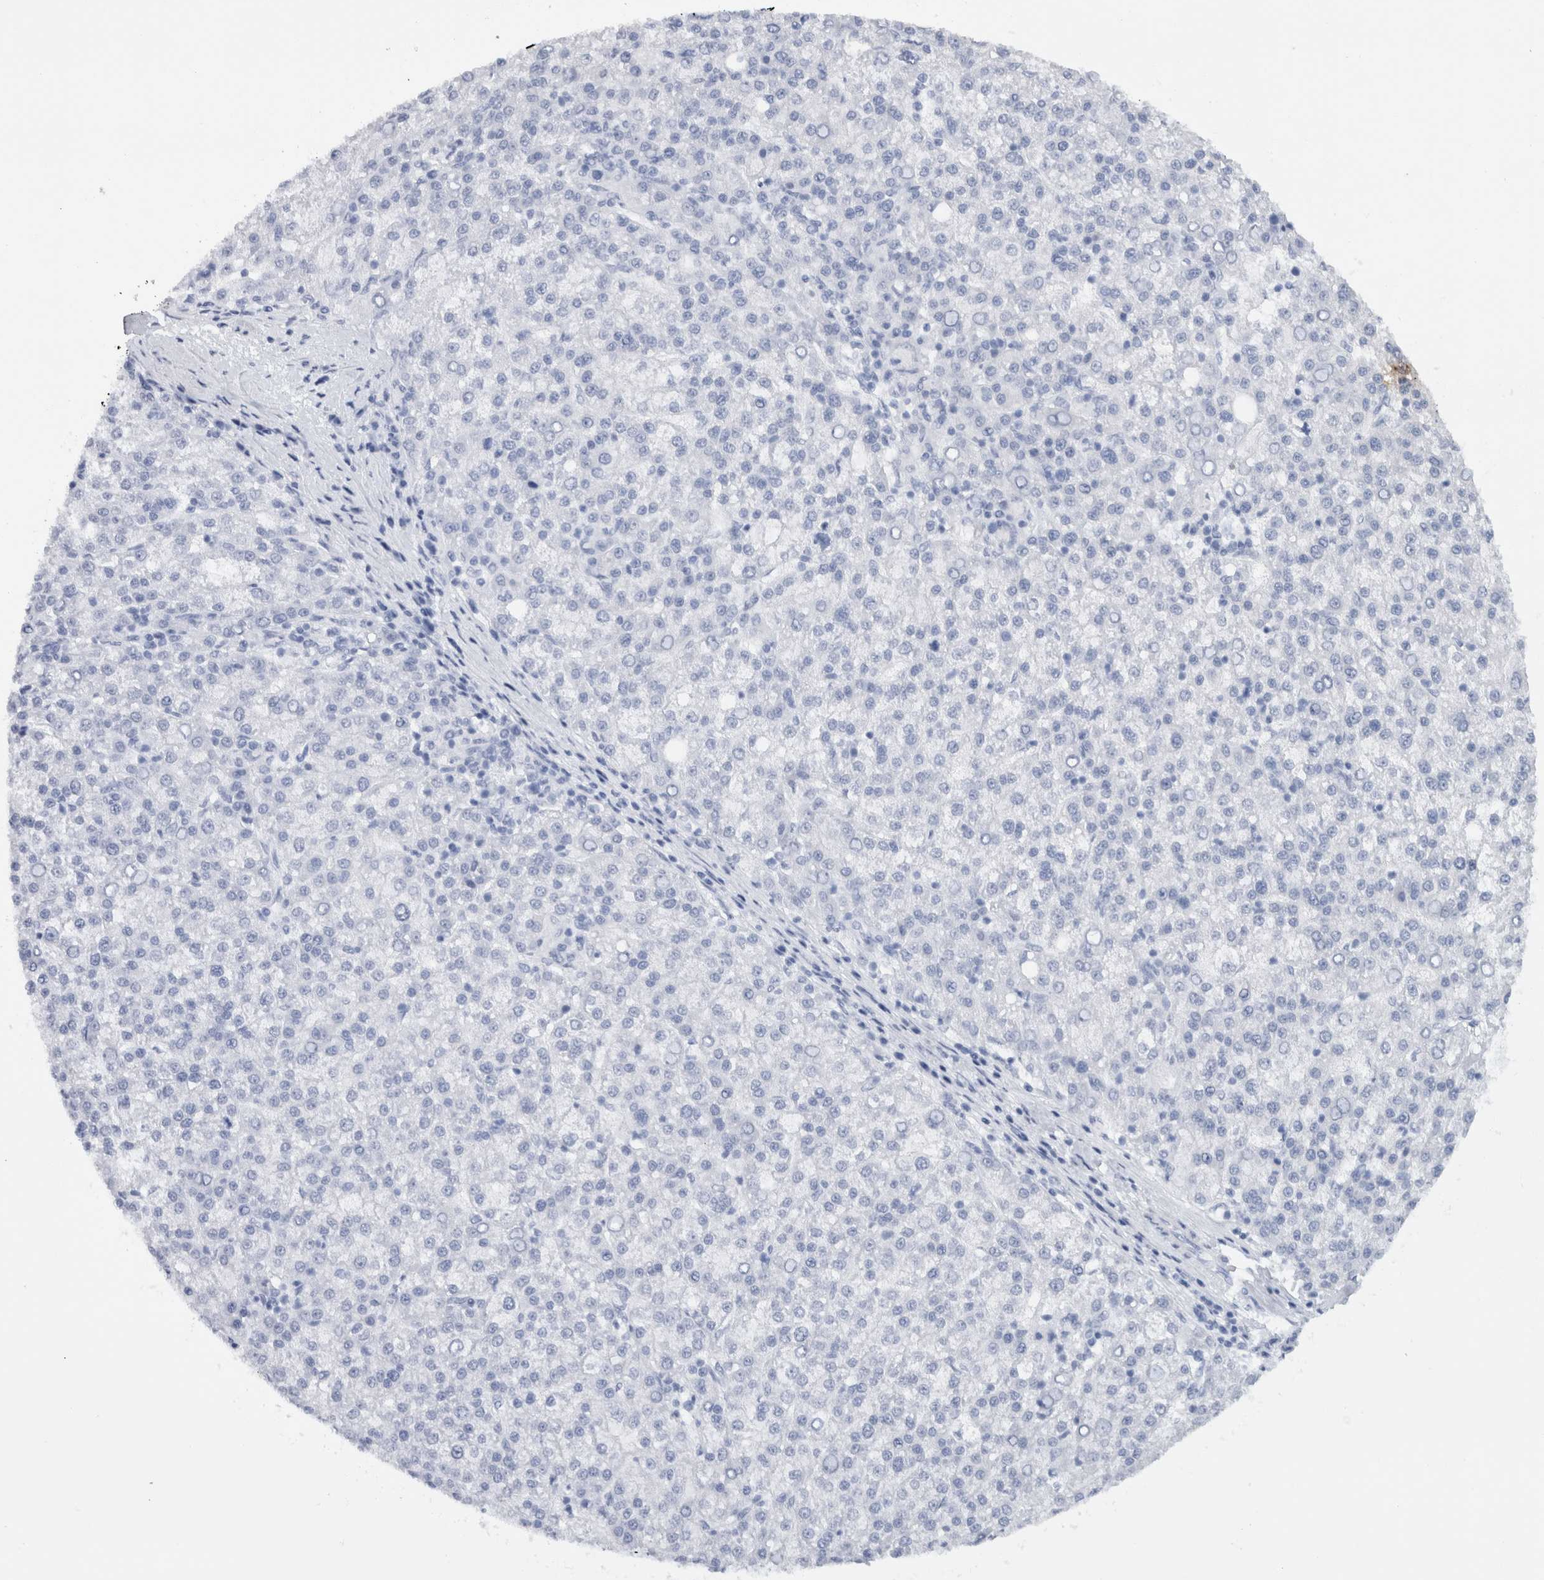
{"staining": {"intensity": "negative", "quantity": "none", "location": "none"}, "tissue": "liver cancer", "cell_type": "Tumor cells", "image_type": "cancer", "snomed": [{"axis": "morphology", "description": "Carcinoma, Hepatocellular, NOS"}, {"axis": "topography", "description": "Liver"}], "caption": "Tumor cells are negative for brown protein staining in liver cancer (hepatocellular carcinoma).", "gene": "CNTN1", "patient": {"sex": "female", "age": 58}}